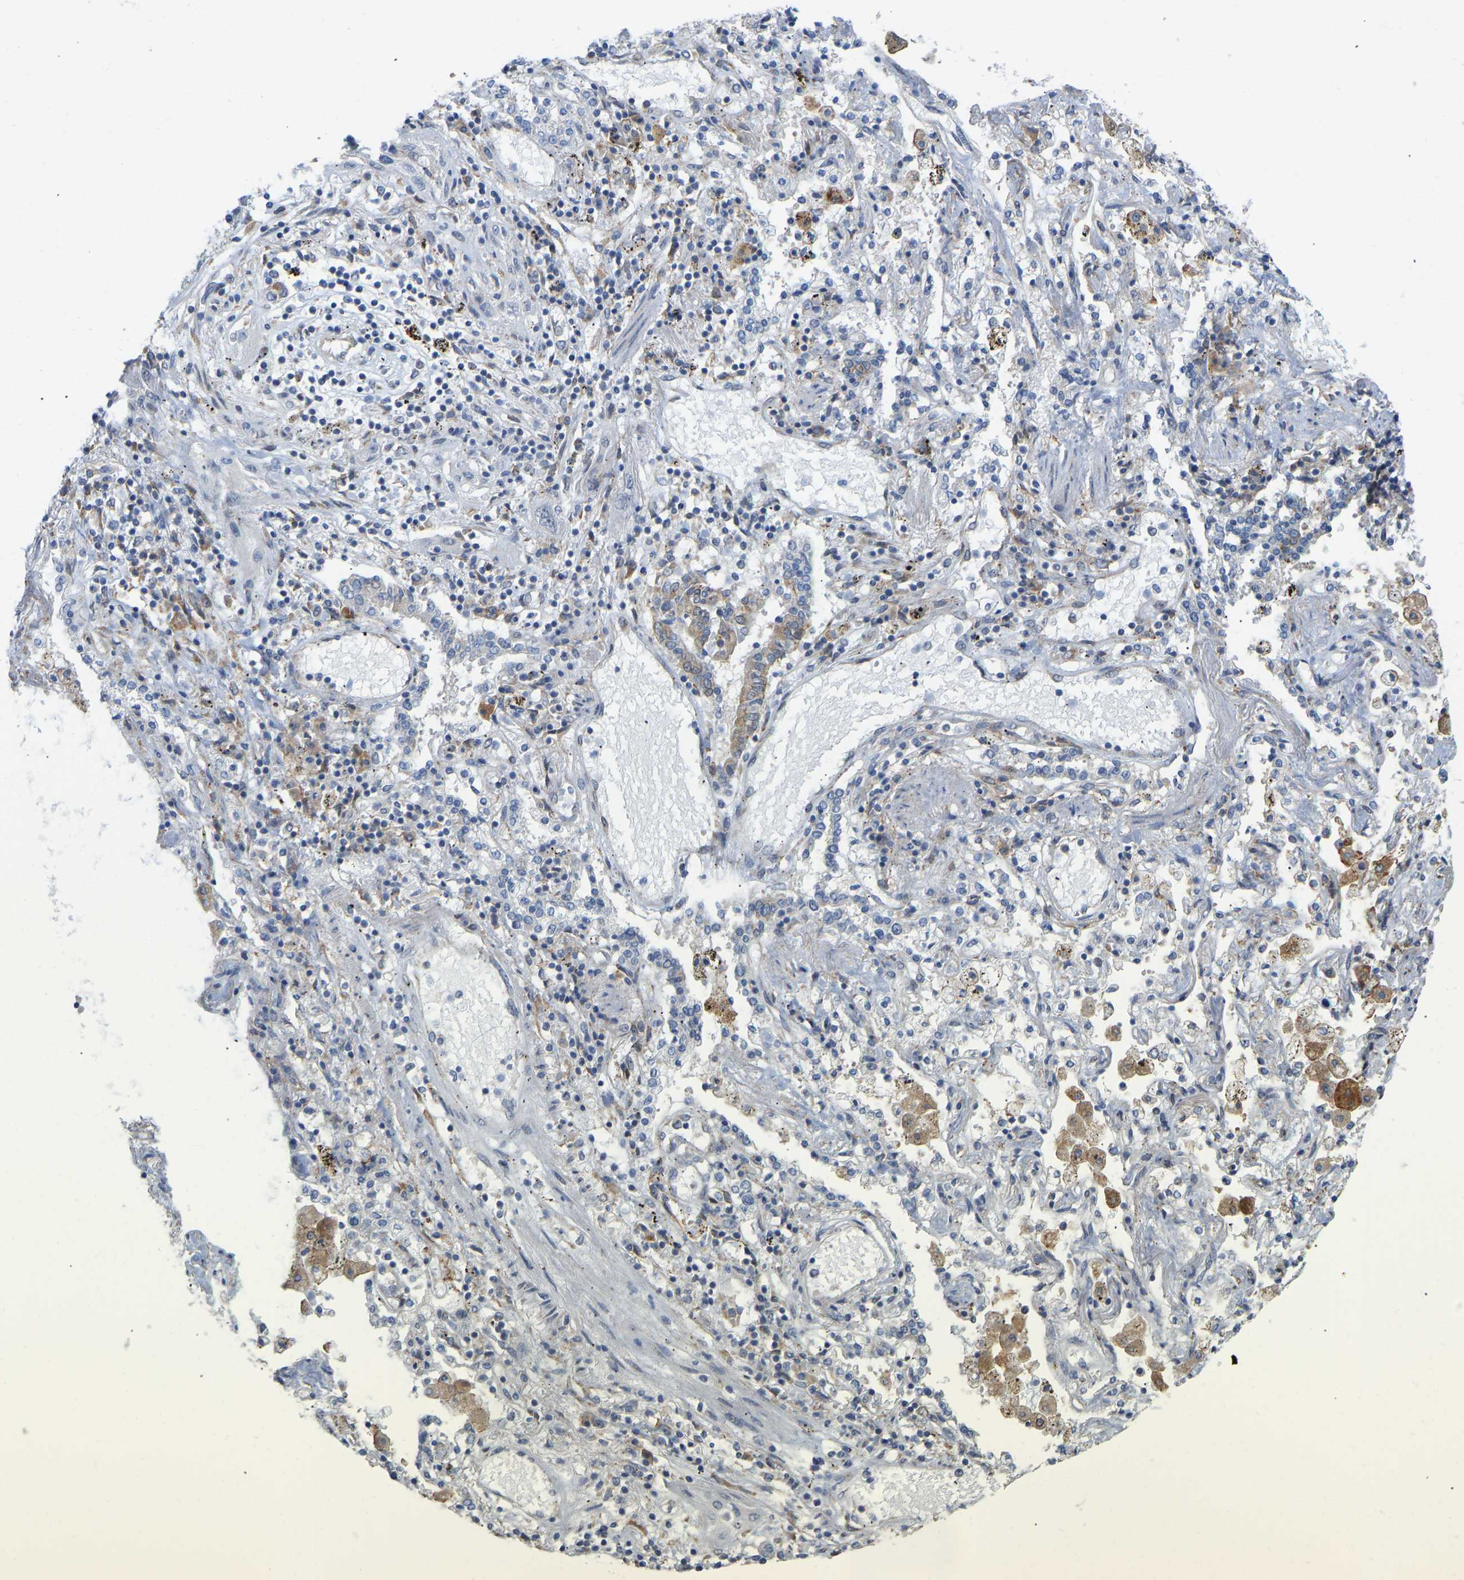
{"staining": {"intensity": "negative", "quantity": "none", "location": "none"}, "tissue": "lung cancer", "cell_type": "Tumor cells", "image_type": "cancer", "snomed": [{"axis": "morphology", "description": "Squamous cell carcinoma, NOS"}, {"axis": "topography", "description": "Lung"}], "caption": "A high-resolution image shows immunohistochemistry (IHC) staining of lung squamous cell carcinoma, which exhibits no significant expression in tumor cells.", "gene": "BEND3", "patient": {"sex": "female", "age": 47}}